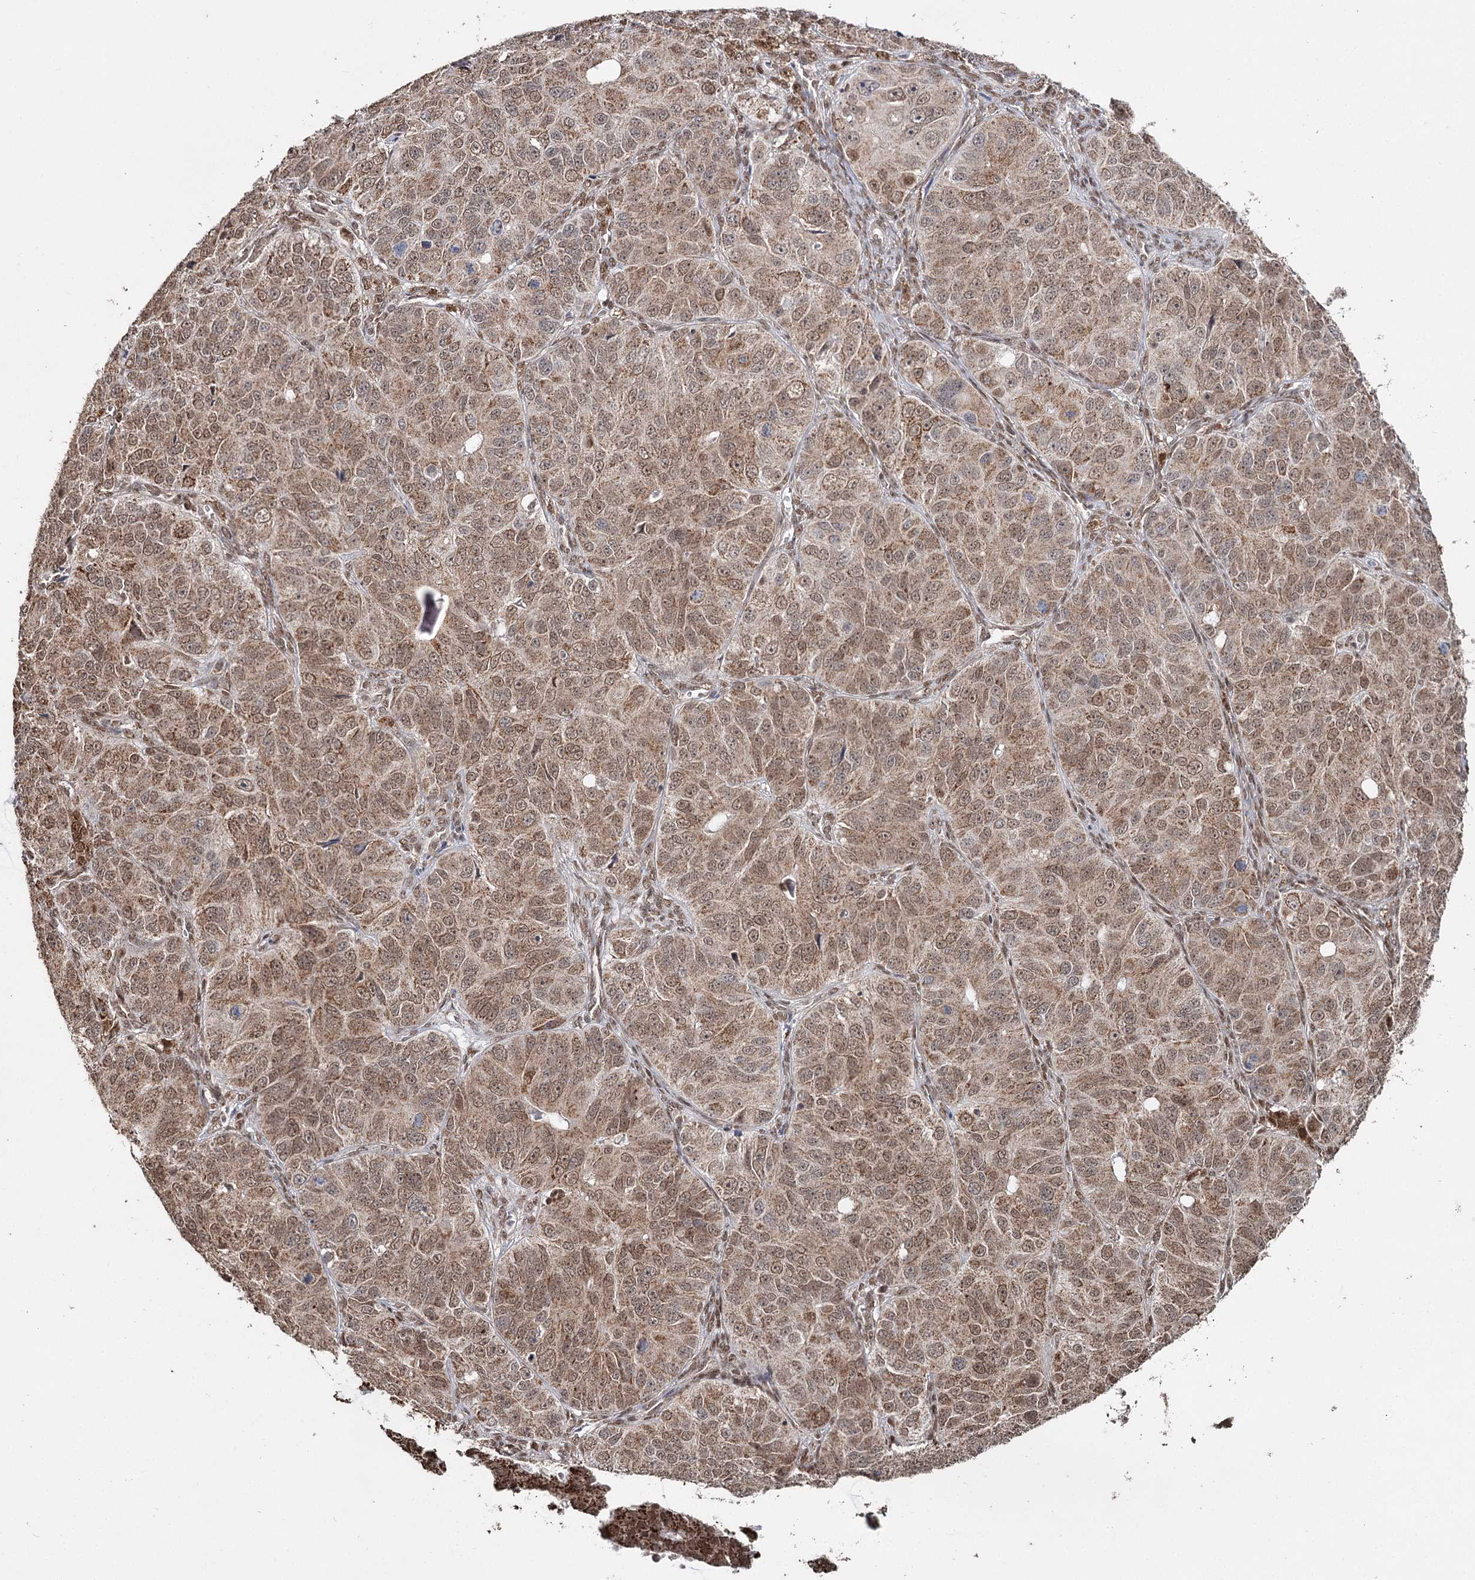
{"staining": {"intensity": "moderate", "quantity": ">75%", "location": "cytoplasmic/membranous,nuclear"}, "tissue": "ovarian cancer", "cell_type": "Tumor cells", "image_type": "cancer", "snomed": [{"axis": "morphology", "description": "Carcinoma, endometroid"}, {"axis": "topography", "description": "Ovary"}], "caption": "Approximately >75% of tumor cells in ovarian cancer (endometroid carcinoma) demonstrate moderate cytoplasmic/membranous and nuclear protein positivity as visualized by brown immunohistochemical staining.", "gene": "PDHX", "patient": {"sex": "female", "age": 51}}